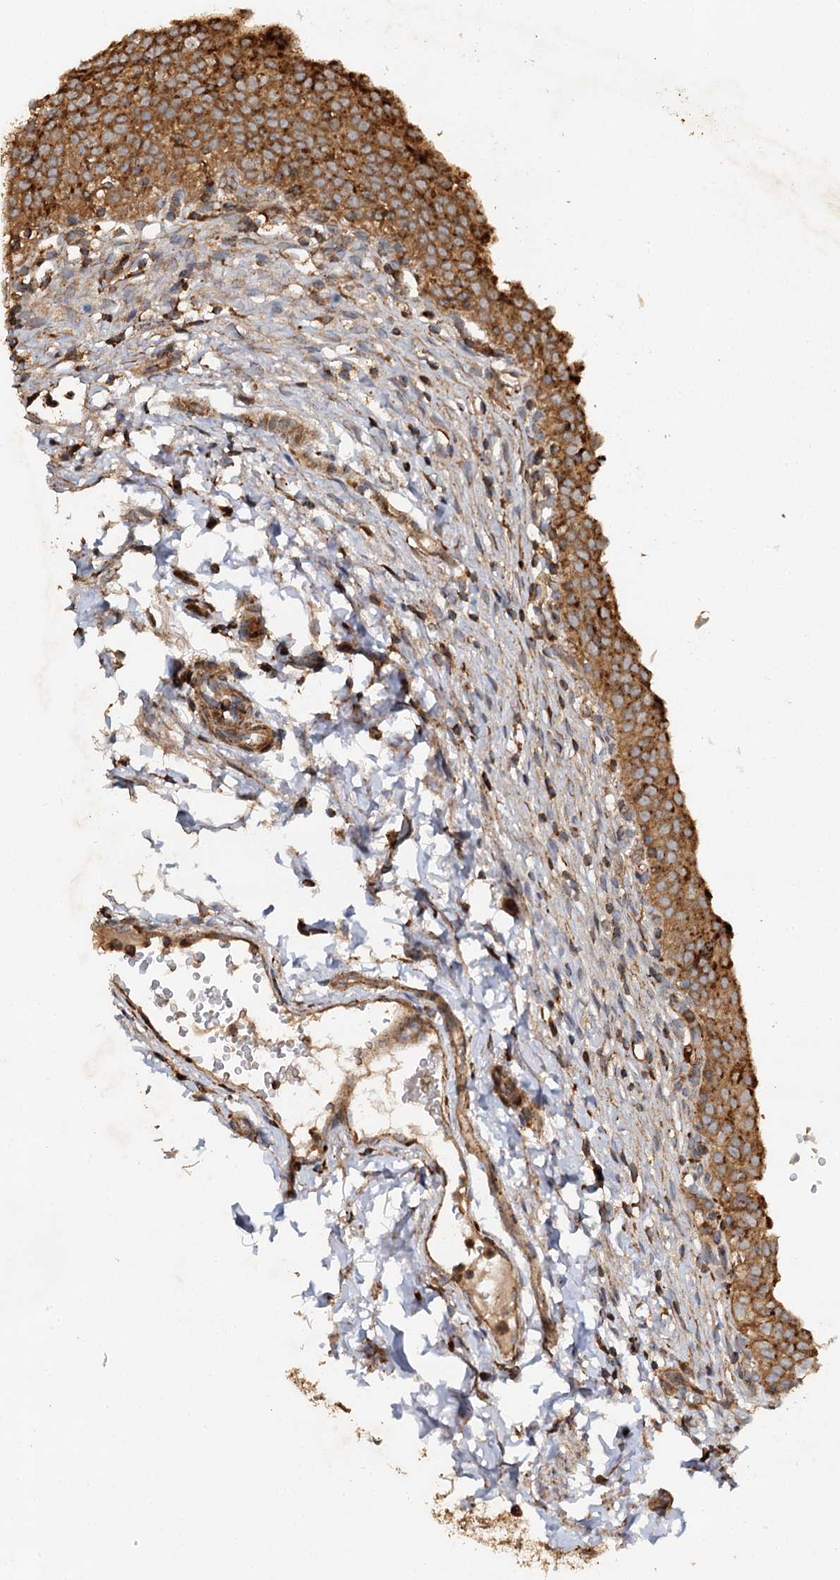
{"staining": {"intensity": "strong", "quantity": ">75%", "location": "cytoplasmic/membranous"}, "tissue": "urinary bladder", "cell_type": "Urothelial cells", "image_type": "normal", "snomed": [{"axis": "morphology", "description": "Normal tissue, NOS"}, {"axis": "topography", "description": "Urinary bladder"}], "caption": "Urothelial cells exhibit high levels of strong cytoplasmic/membranous staining in about >75% of cells in benign human urinary bladder. Immunohistochemistry (ihc) stains the protein in brown and the nuclei are stained blue.", "gene": "WDR73", "patient": {"sex": "male", "age": 55}}